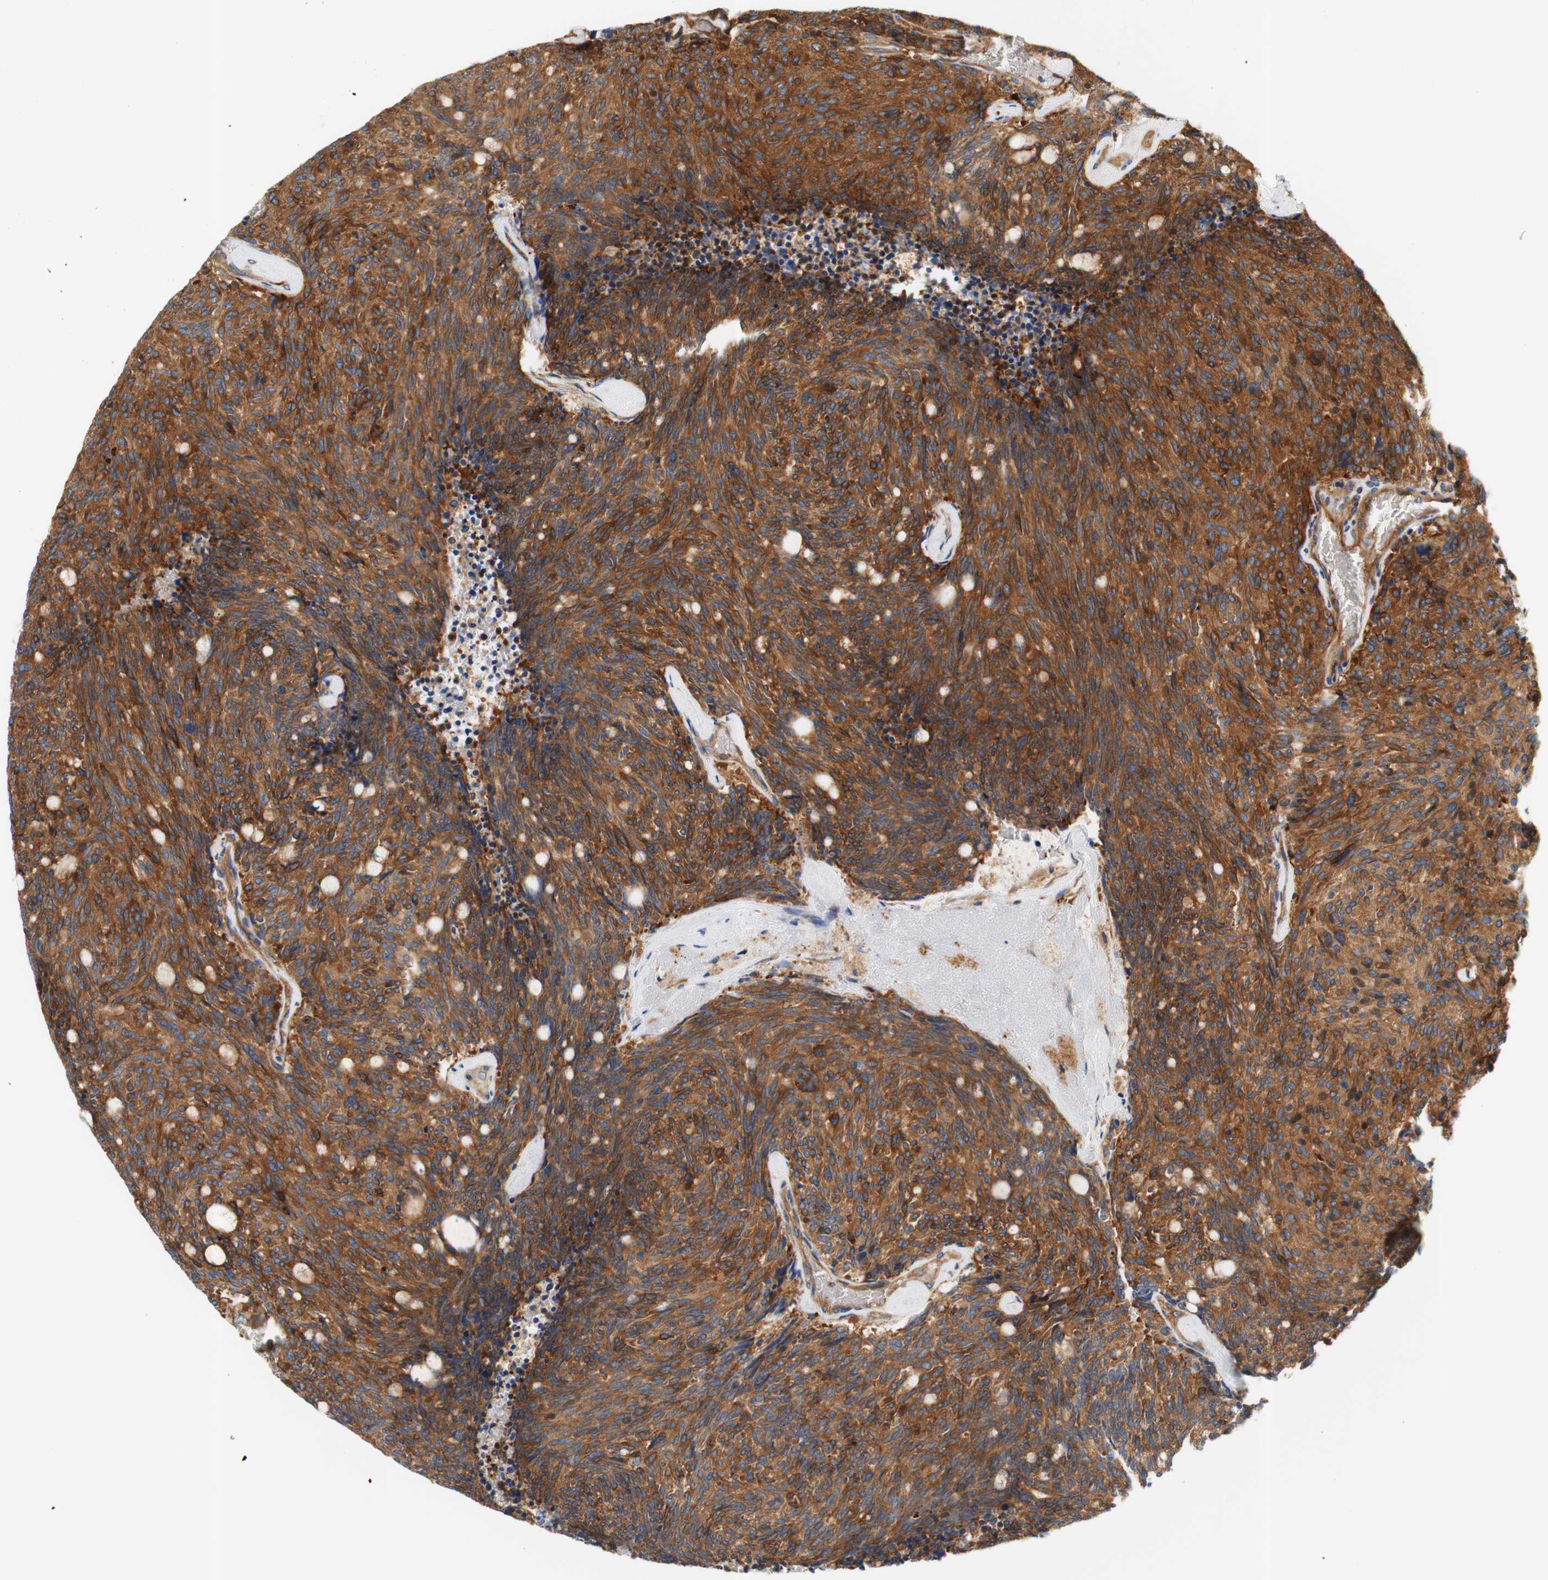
{"staining": {"intensity": "strong", "quantity": ">75%", "location": "cytoplasmic/membranous"}, "tissue": "carcinoid", "cell_type": "Tumor cells", "image_type": "cancer", "snomed": [{"axis": "morphology", "description": "Carcinoid, malignant, NOS"}, {"axis": "topography", "description": "Pancreas"}], "caption": "Carcinoid (malignant) stained for a protein (brown) displays strong cytoplasmic/membranous positive staining in about >75% of tumor cells.", "gene": "STOM", "patient": {"sex": "female", "age": 54}}